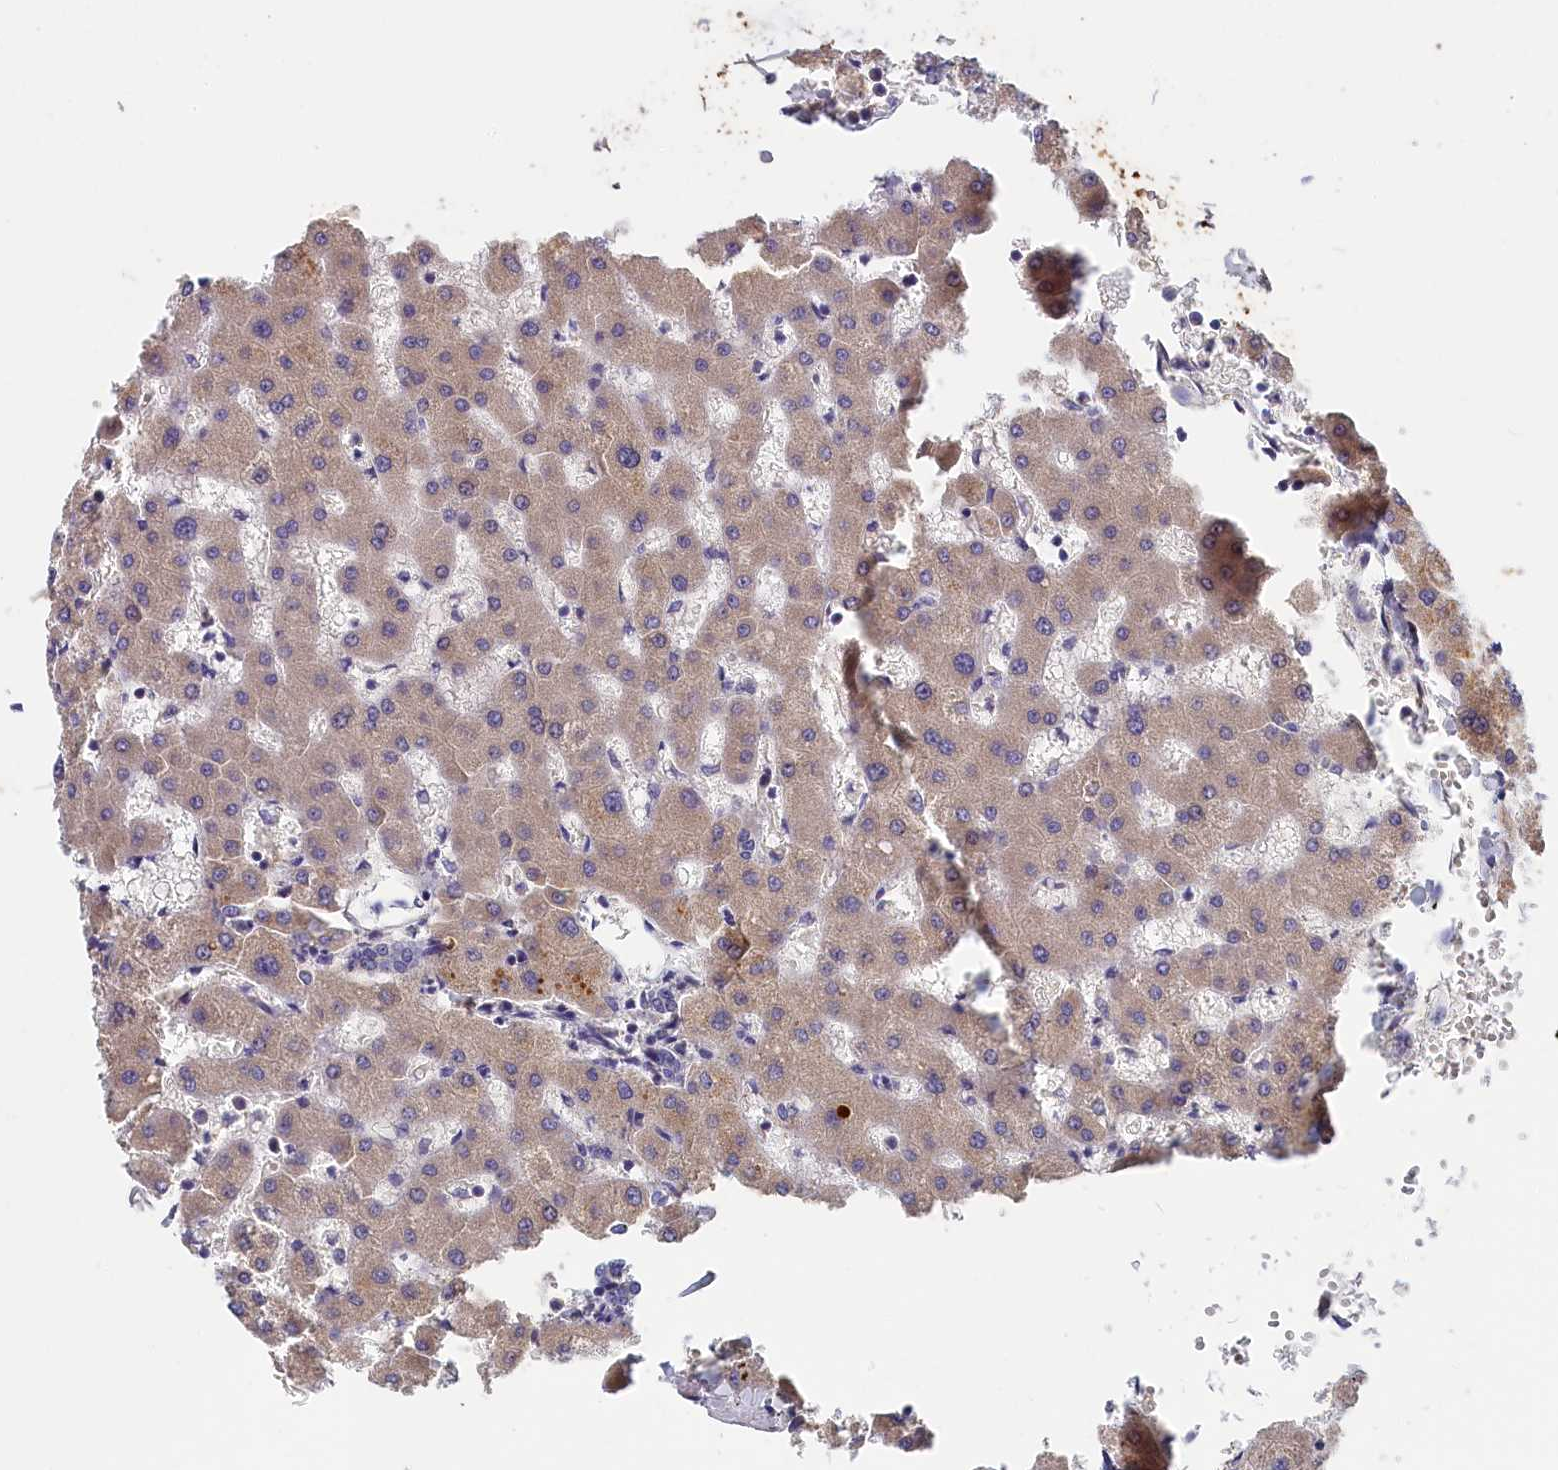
{"staining": {"intensity": "negative", "quantity": "none", "location": "none"}, "tissue": "liver", "cell_type": "Cholangiocytes", "image_type": "normal", "snomed": [{"axis": "morphology", "description": "Normal tissue, NOS"}, {"axis": "topography", "description": "Liver"}], "caption": "IHC histopathology image of benign human liver stained for a protein (brown), which demonstrates no positivity in cholangiocytes.", "gene": "ITIH1", "patient": {"sex": "female", "age": 63}}